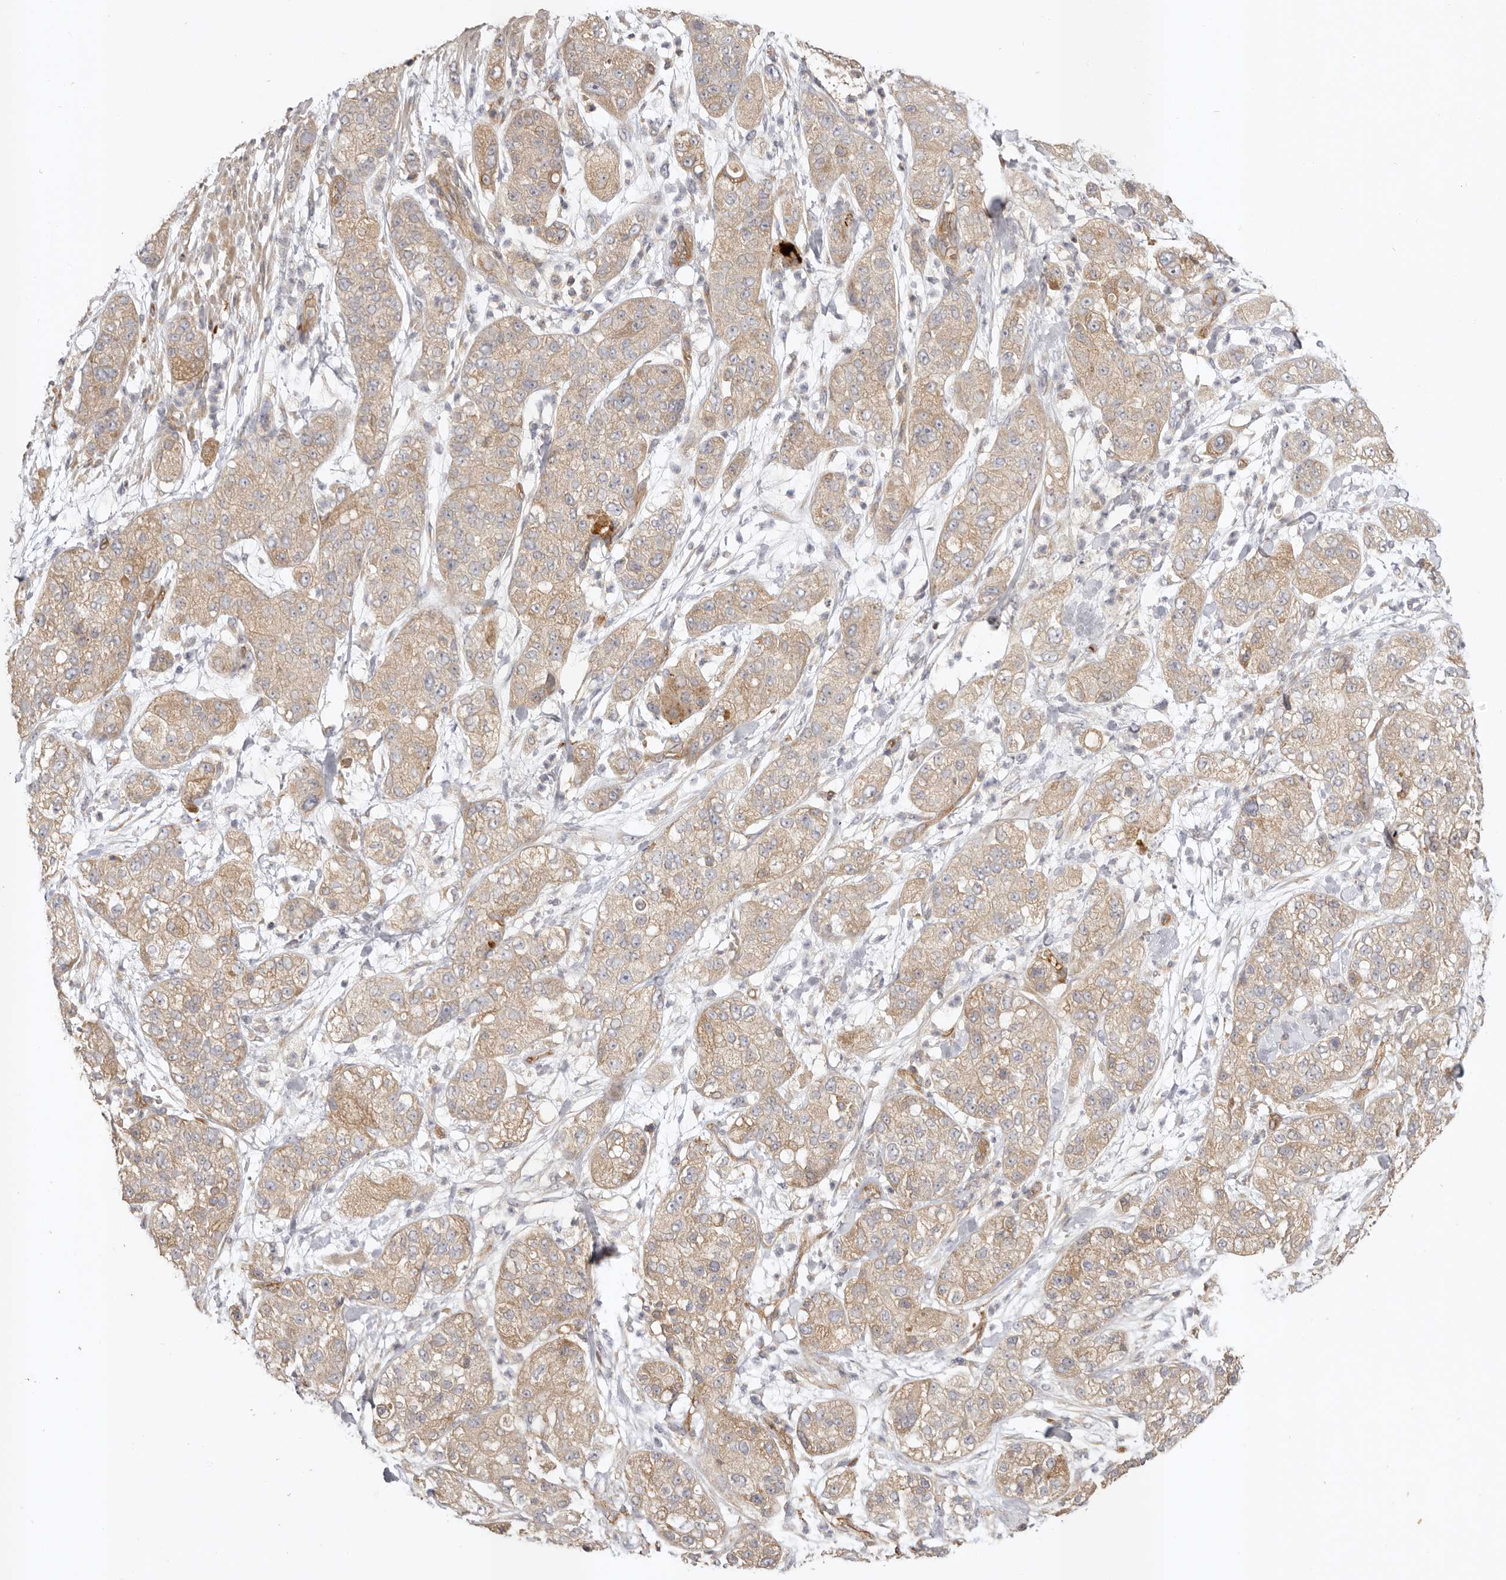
{"staining": {"intensity": "weak", "quantity": ">75%", "location": "cytoplasmic/membranous"}, "tissue": "pancreatic cancer", "cell_type": "Tumor cells", "image_type": "cancer", "snomed": [{"axis": "morphology", "description": "Adenocarcinoma, NOS"}, {"axis": "topography", "description": "Pancreas"}], "caption": "Pancreatic cancer (adenocarcinoma) stained for a protein shows weak cytoplasmic/membranous positivity in tumor cells.", "gene": "ADAMTS9", "patient": {"sex": "female", "age": 78}}